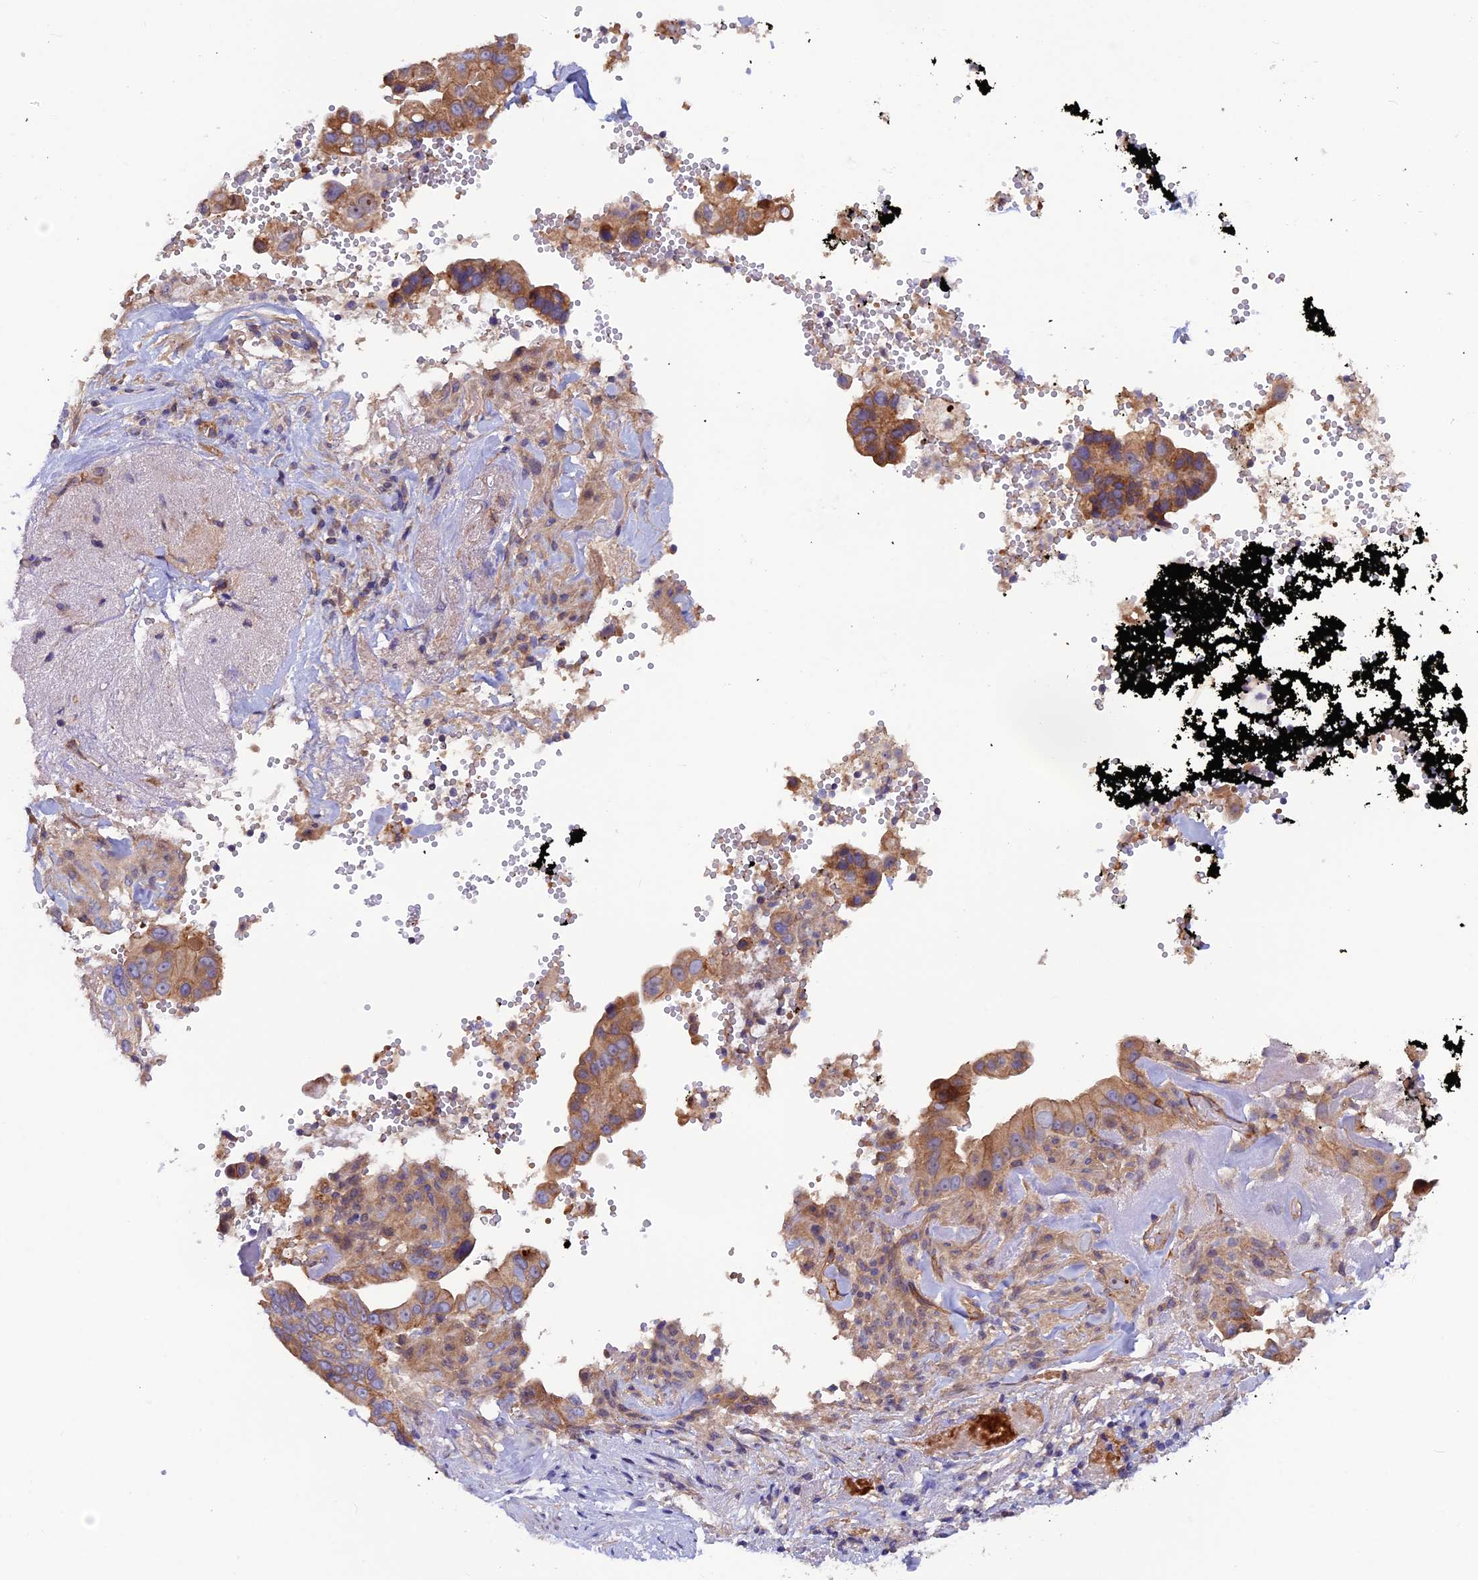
{"staining": {"intensity": "moderate", "quantity": "25%-75%", "location": "cytoplasmic/membranous"}, "tissue": "pancreatic cancer", "cell_type": "Tumor cells", "image_type": "cancer", "snomed": [{"axis": "morphology", "description": "Inflammation, NOS"}, {"axis": "morphology", "description": "Adenocarcinoma, NOS"}, {"axis": "topography", "description": "Pancreas"}], "caption": "Immunohistochemistry (IHC) staining of pancreatic adenocarcinoma, which displays medium levels of moderate cytoplasmic/membranous positivity in about 25%-75% of tumor cells indicating moderate cytoplasmic/membranous protein positivity. The staining was performed using DAB (brown) for protein detection and nuclei were counterstained in hematoxylin (blue).", "gene": "DUS3L", "patient": {"sex": "female", "age": 56}}